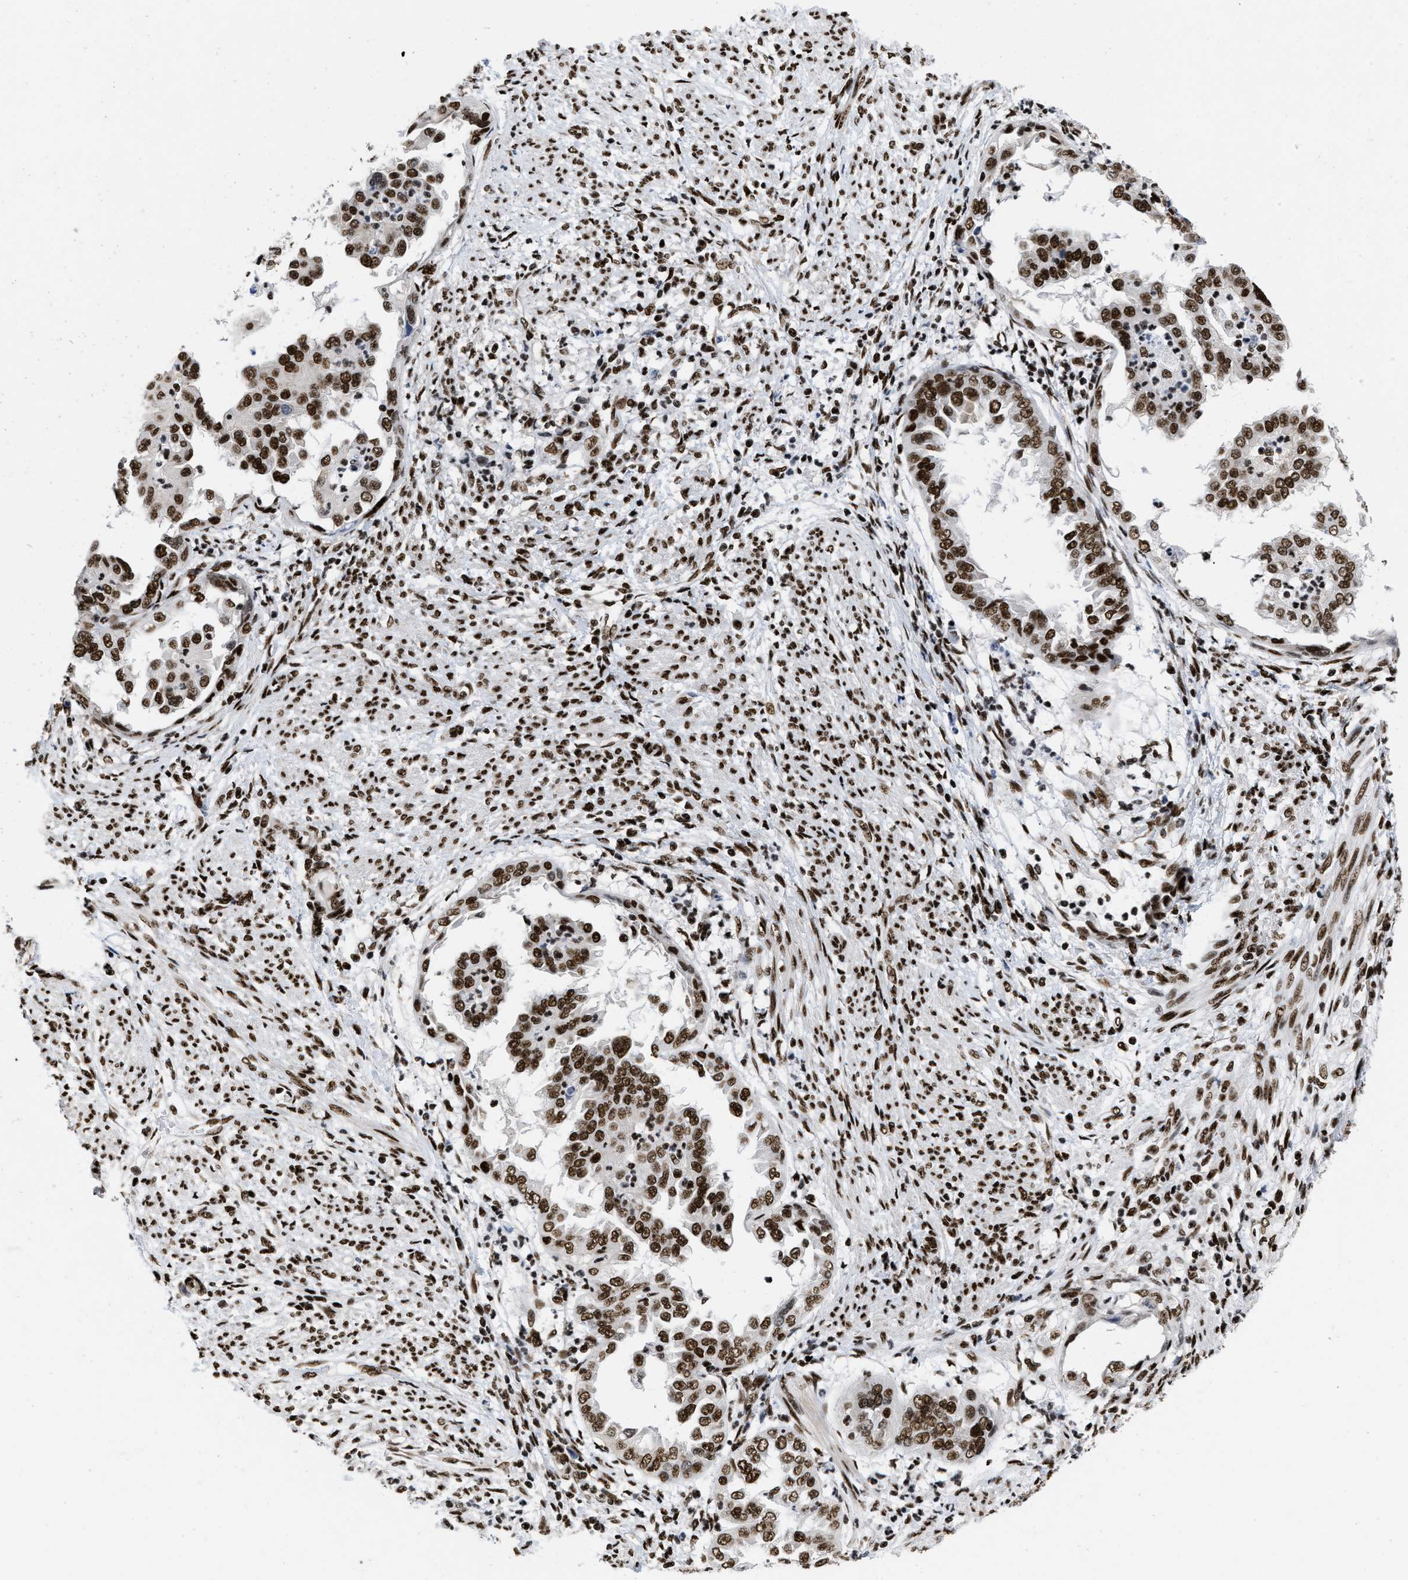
{"staining": {"intensity": "strong", "quantity": ">75%", "location": "nuclear"}, "tissue": "endometrial cancer", "cell_type": "Tumor cells", "image_type": "cancer", "snomed": [{"axis": "morphology", "description": "Adenocarcinoma, NOS"}, {"axis": "topography", "description": "Endometrium"}], "caption": "A brown stain highlights strong nuclear staining of a protein in human endometrial adenocarcinoma tumor cells.", "gene": "CREB1", "patient": {"sex": "female", "age": 85}}